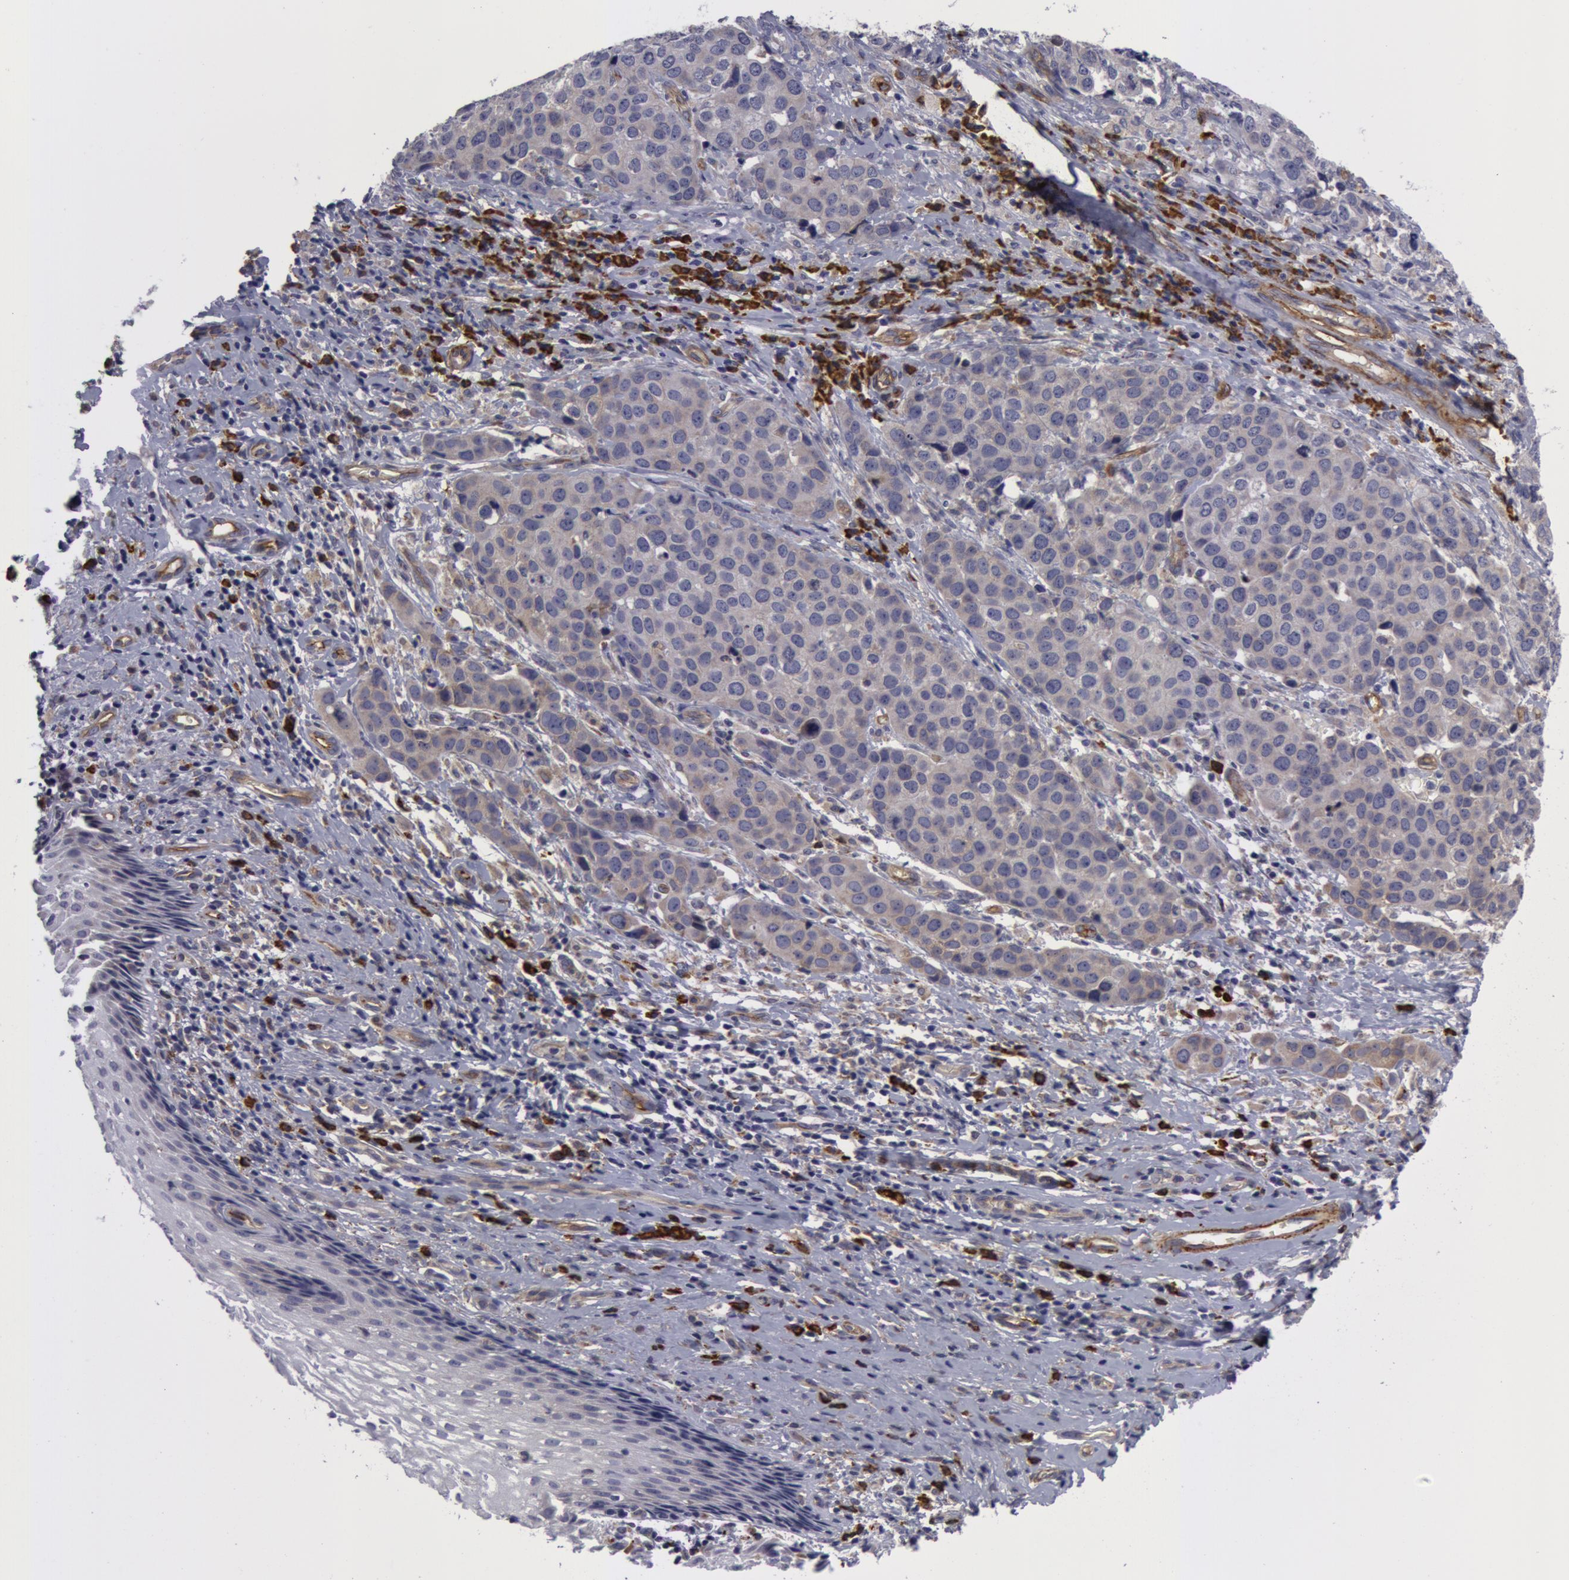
{"staining": {"intensity": "weak", "quantity": "<25%", "location": "cytoplasmic/membranous"}, "tissue": "cervical cancer", "cell_type": "Tumor cells", "image_type": "cancer", "snomed": [{"axis": "morphology", "description": "Squamous cell carcinoma, NOS"}, {"axis": "topography", "description": "Cervix"}], "caption": "Human cervical squamous cell carcinoma stained for a protein using IHC reveals no expression in tumor cells.", "gene": "IL23A", "patient": {"sex": "female", "age": 54}}